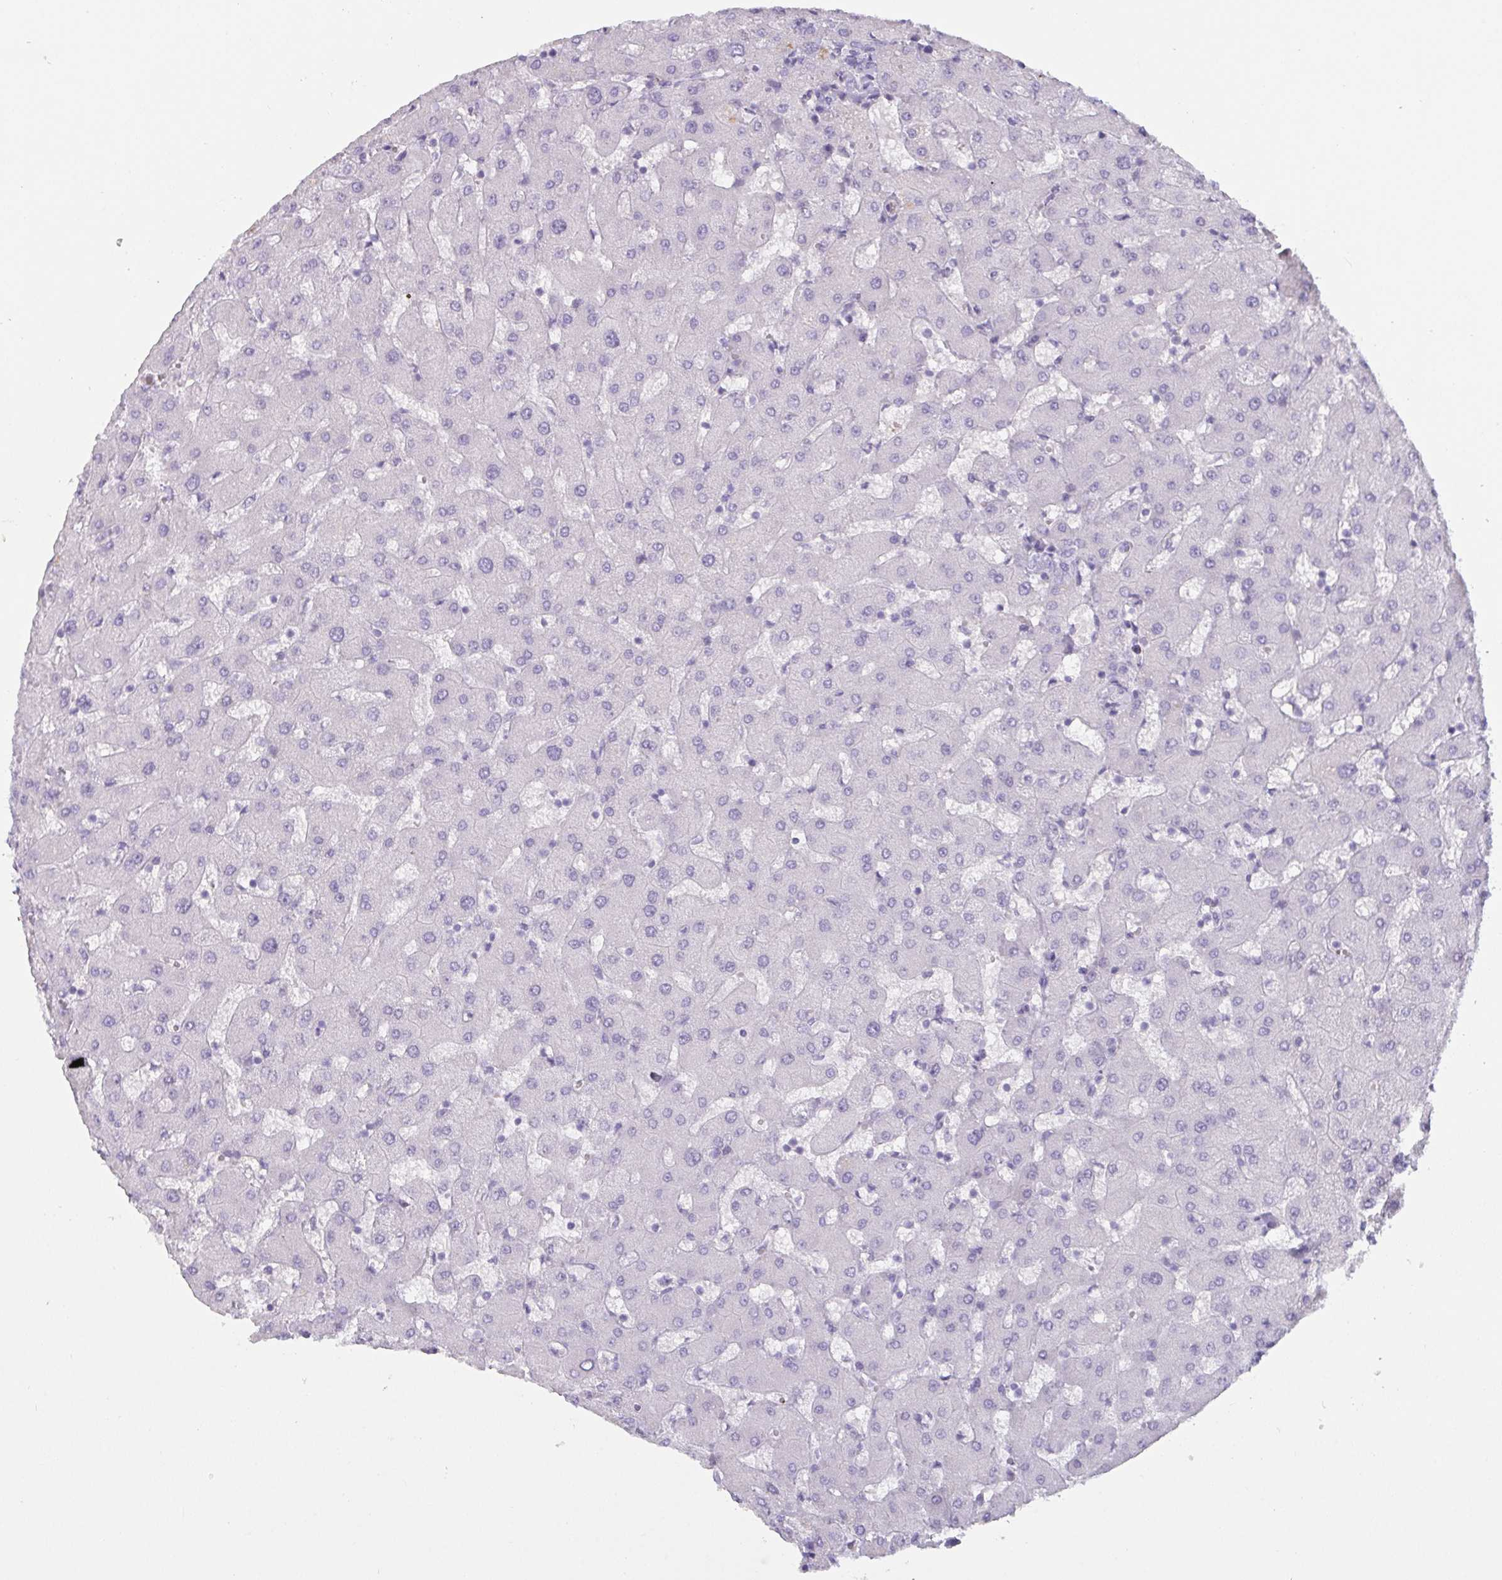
{"staining": {"intensity": "negative", "quantity": "none", "location": "none"}, "tissue": "liver", "cell_type": "Cholangiocytes", "image_type": "normal", "snomed": [{"axis": "morphology", "description": "Normal tissue, NOS"}, {"axis": "topography", "description": "Liver"}], "caption": "This is an immunohistochemistry photomicrograph of unremarkable human liver. There is no positivity in cholangiocytes.", "gene": "OR5P3", "patient": {"sex": "female", "age": 63}}